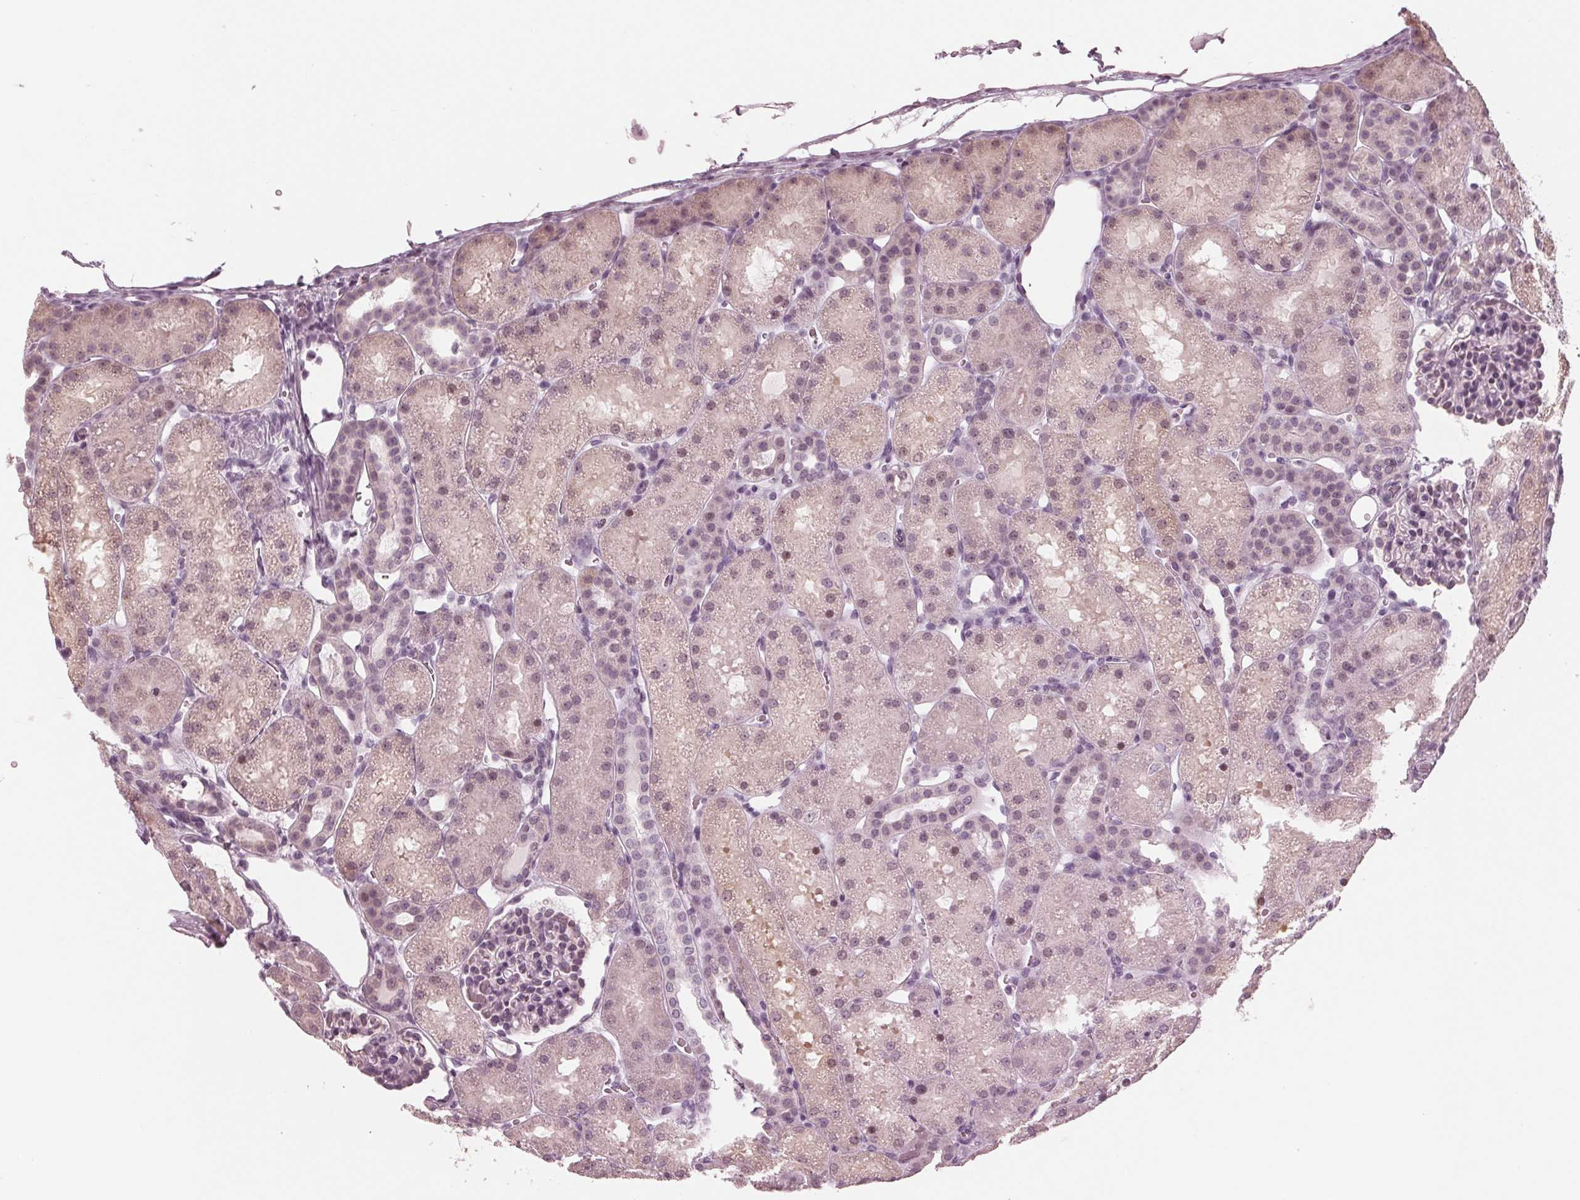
{"staining": {"intensity": "negative", "quantity": "none", "location": "none"}, "tissue": "kidney", "cell_type": "Cells in glomeruli", "image_type": "normal", "snomed": [{"axis": "morphology", "description": "Normal tissue, NOS"}, {"axis": "topography", "description": "Kidney"}], "caption": "Cells in glomeruli are negative for protein expression in benign human kidney.", "gene": "ADPRHL1", "patient": {"sex": "male", "age": 2}}